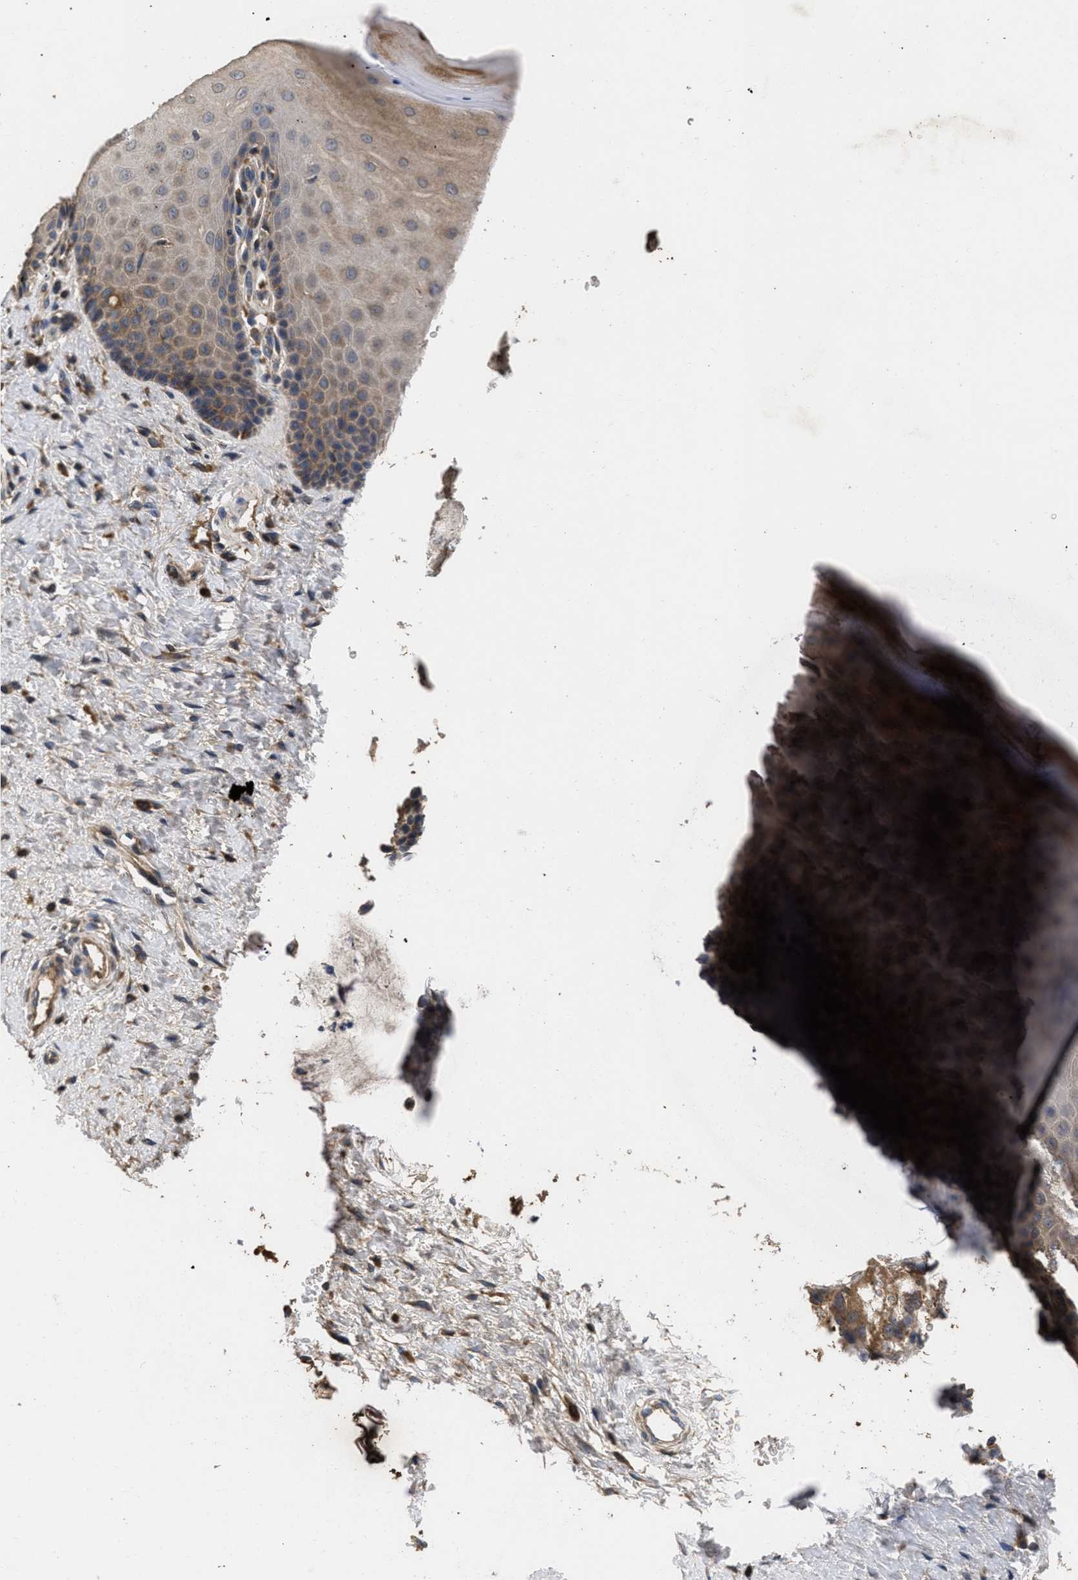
{"staining": {"intensity": "moderate", "quantity": "<25%", "location": "cytoplasmic/membranous"}, "tissue": "cervix", "cell_type": "Glandular cells", "image_type": "normal", "snomed": [{"axis": "morphology", "description": "Normal tissue, NOS"}, {"axis": "topography", "description": "Cervix"}], "caption": "Benign cervix demonstrates moderate cytoplasmic/membranous positivity in approximately <25% of glandular cells, visualized by immunohistochemistry.", "gene": "LRRC3", "patient": {"sex": "female", "age": 55}}